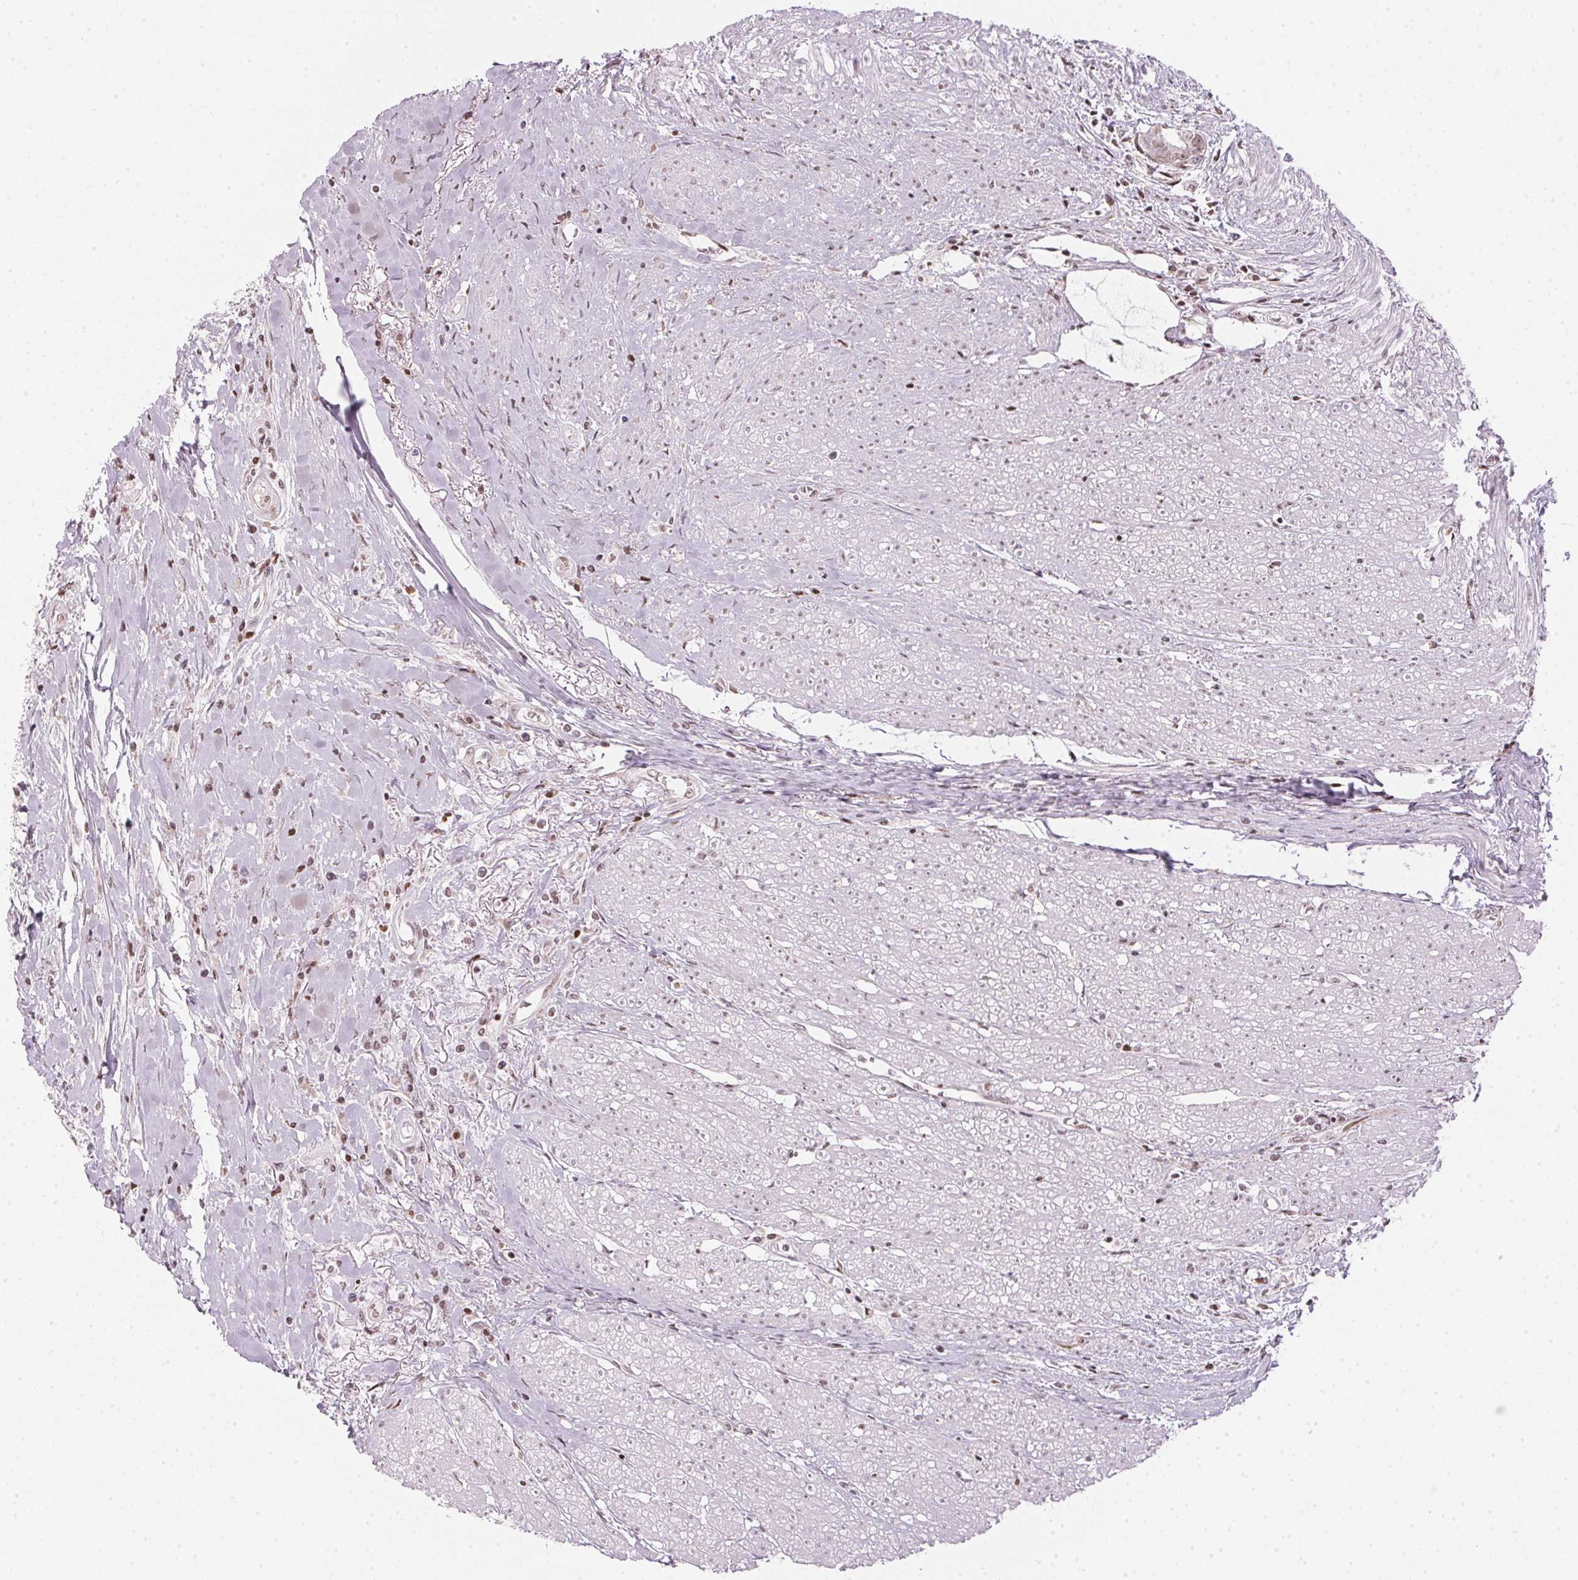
{"staining": {"intensity": "moderate", "quantity": "<25%", "location": "nuclear"}, "tissue": "colorectal cancer", "cell_type": "Tumor cells", "image_type": "cancer", "snomed": [{"axis": "morphology", "description": "Adenocarcinoma, NOS"}, {"axis": "topography", "description": "Rectum"}], "caption": "Protein expression analysis of human colorectal adenocarcinoma reveals moderate nuclear positivity in about <25% of tumor cells. (IHC, brightfield microscopy, high magnification).", "gene": "KAT6A", "patient": {"sex": "male", "age": 59}}